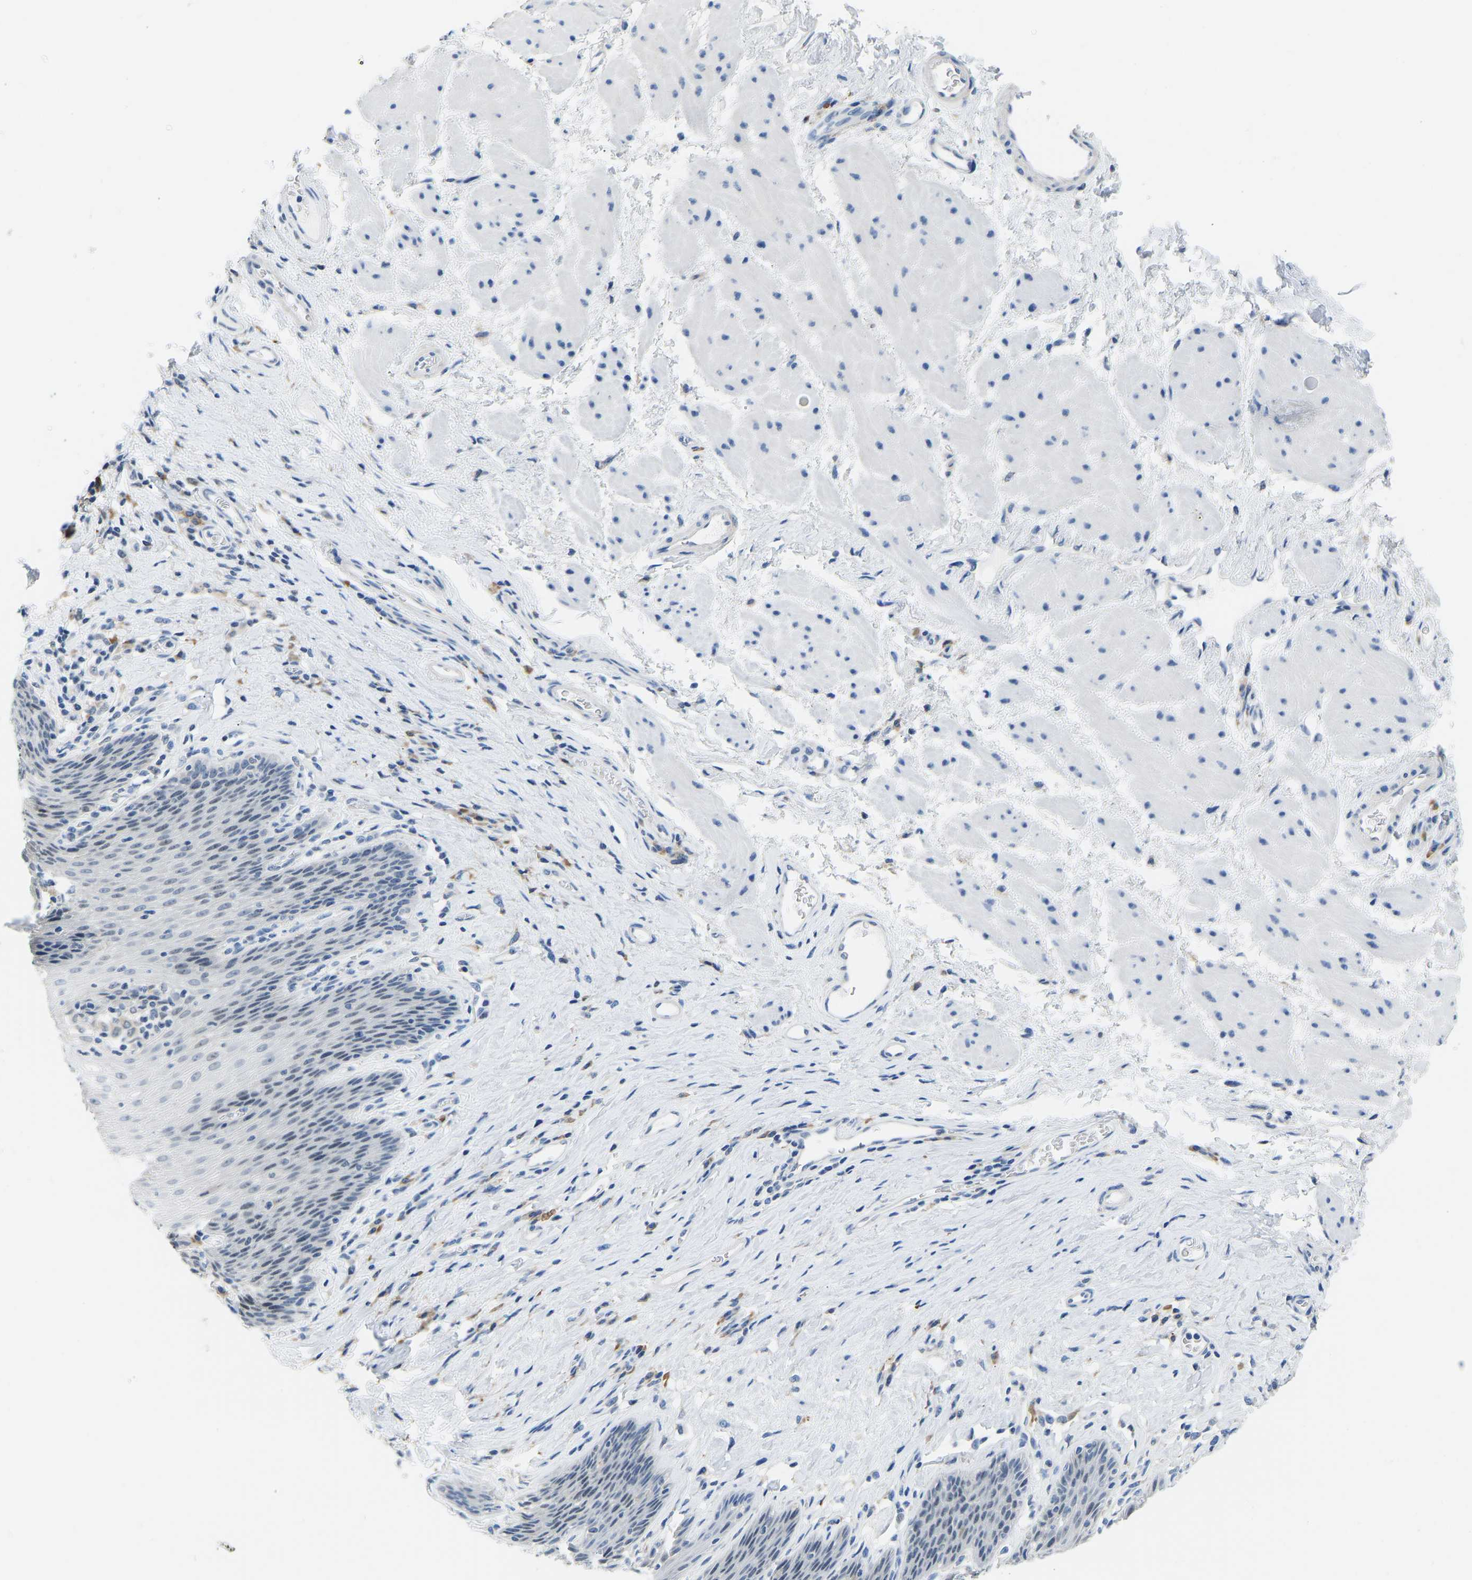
{"staining": {"intensity": "weak", "quantity": "<25%", "location": "nuclear"}, "tissue": "esophagus", "cell_type": "Squamous epithelial cells", "image_type": "normal", "snomed": [{"axis": "morphology", "description": "Normal tissue, NOS"}, {"axis": "topography", "description": "Esophagus"}], "caption": "Photomicrograph shows no significant protein expression in squamous epithelial cells of normal esophagus.", "gene": "VRK1", "patient": {"sex": "female", "age": 61}}